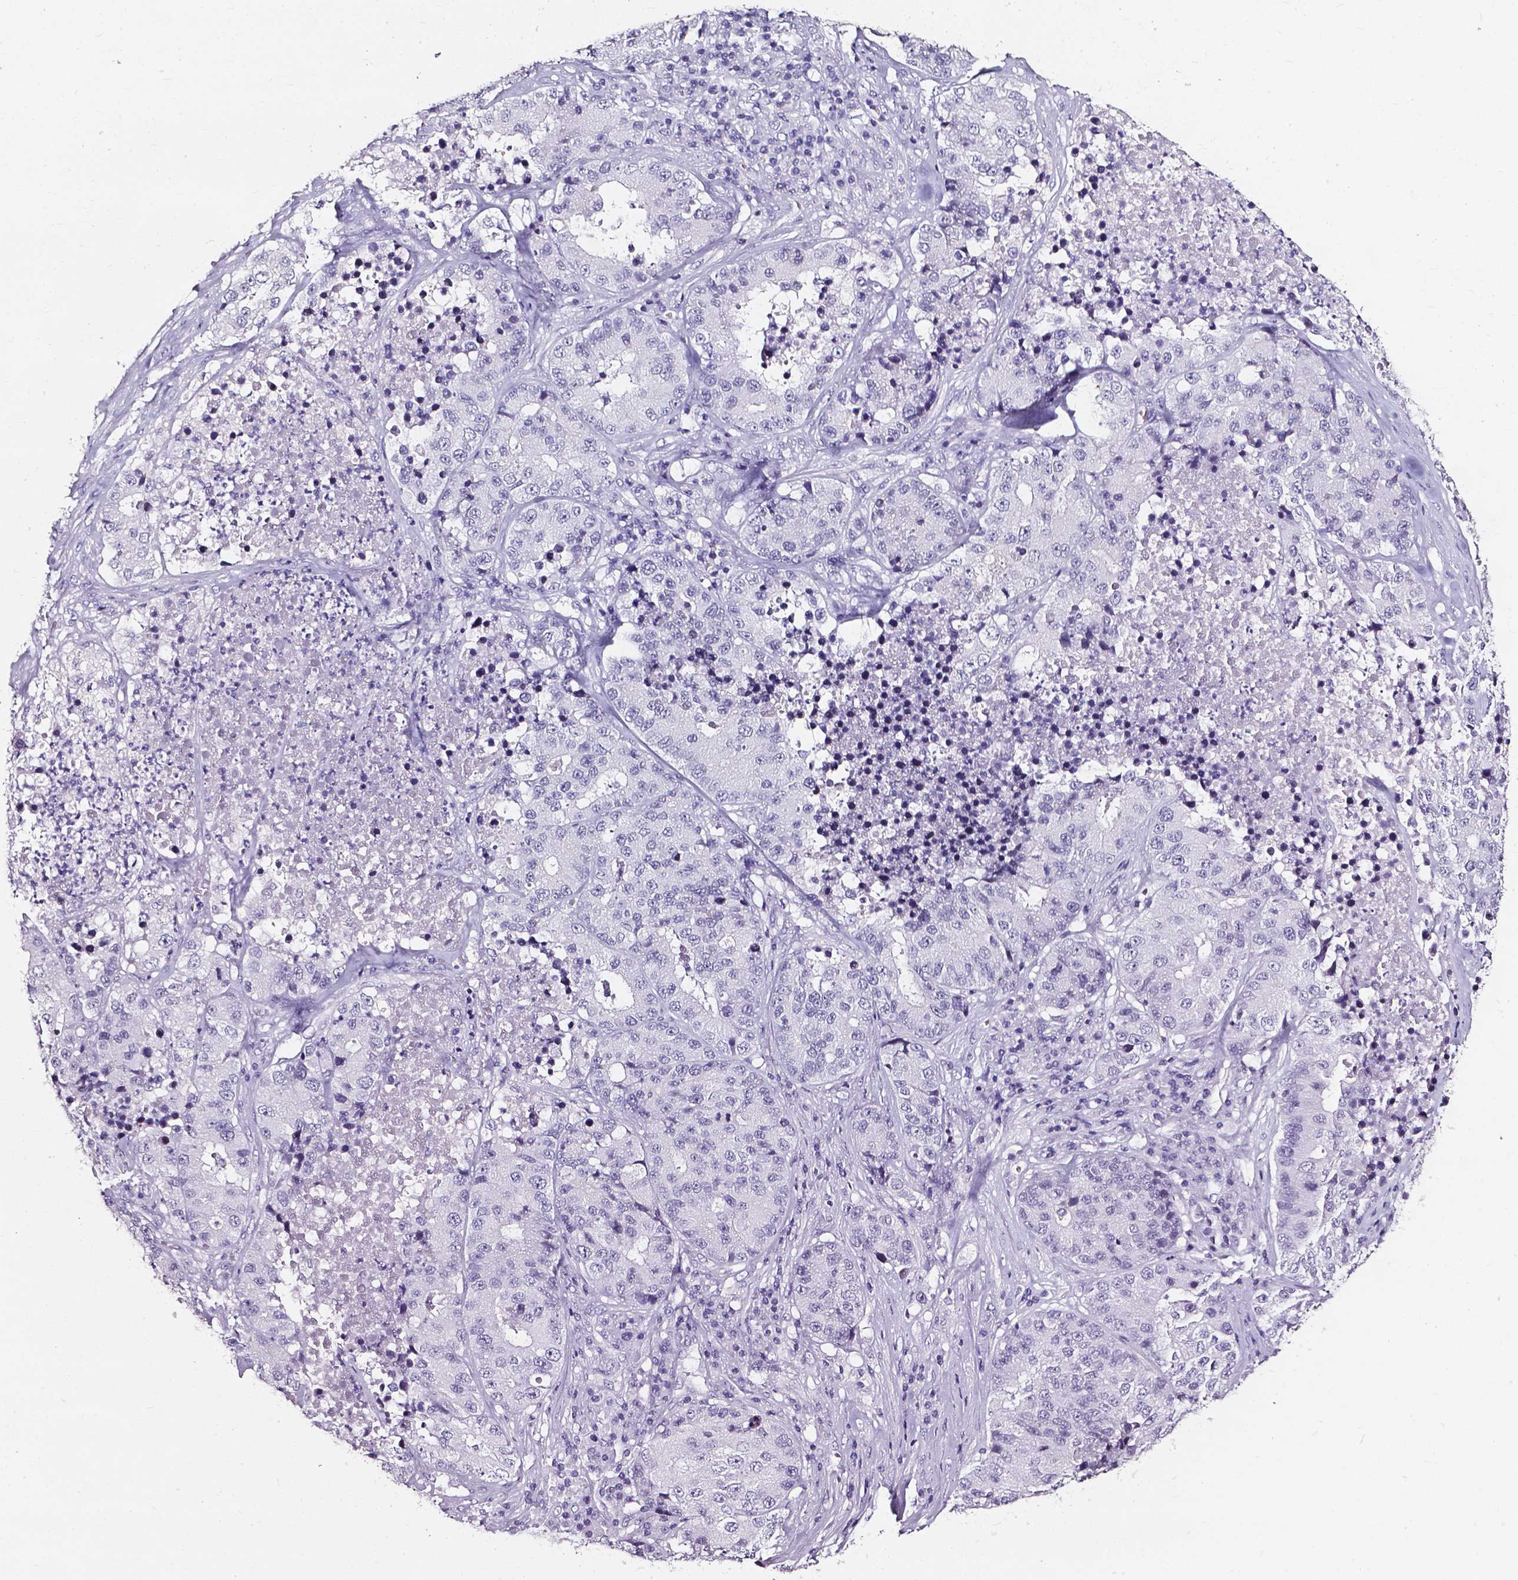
{"staining": {"intensity": "negative", "quantity": "none", "location": "none"}, "tissue": "stomach cancer", "cell_type": "Tumor cells", "image_type": "cancer", "snomed": [{"axis": "morphology", "description": "Adenocarcinoma, NOS"}, {"axis": "topography", "description": "Stomach"}], "caption": "This is a photomicrograph of immunohistochemistry staining of adenocarcinoma (stomach), which shows no expression in tumor cells.", "gene": "AKR1B10", "patient": {"sex": "male", "age": 71}}